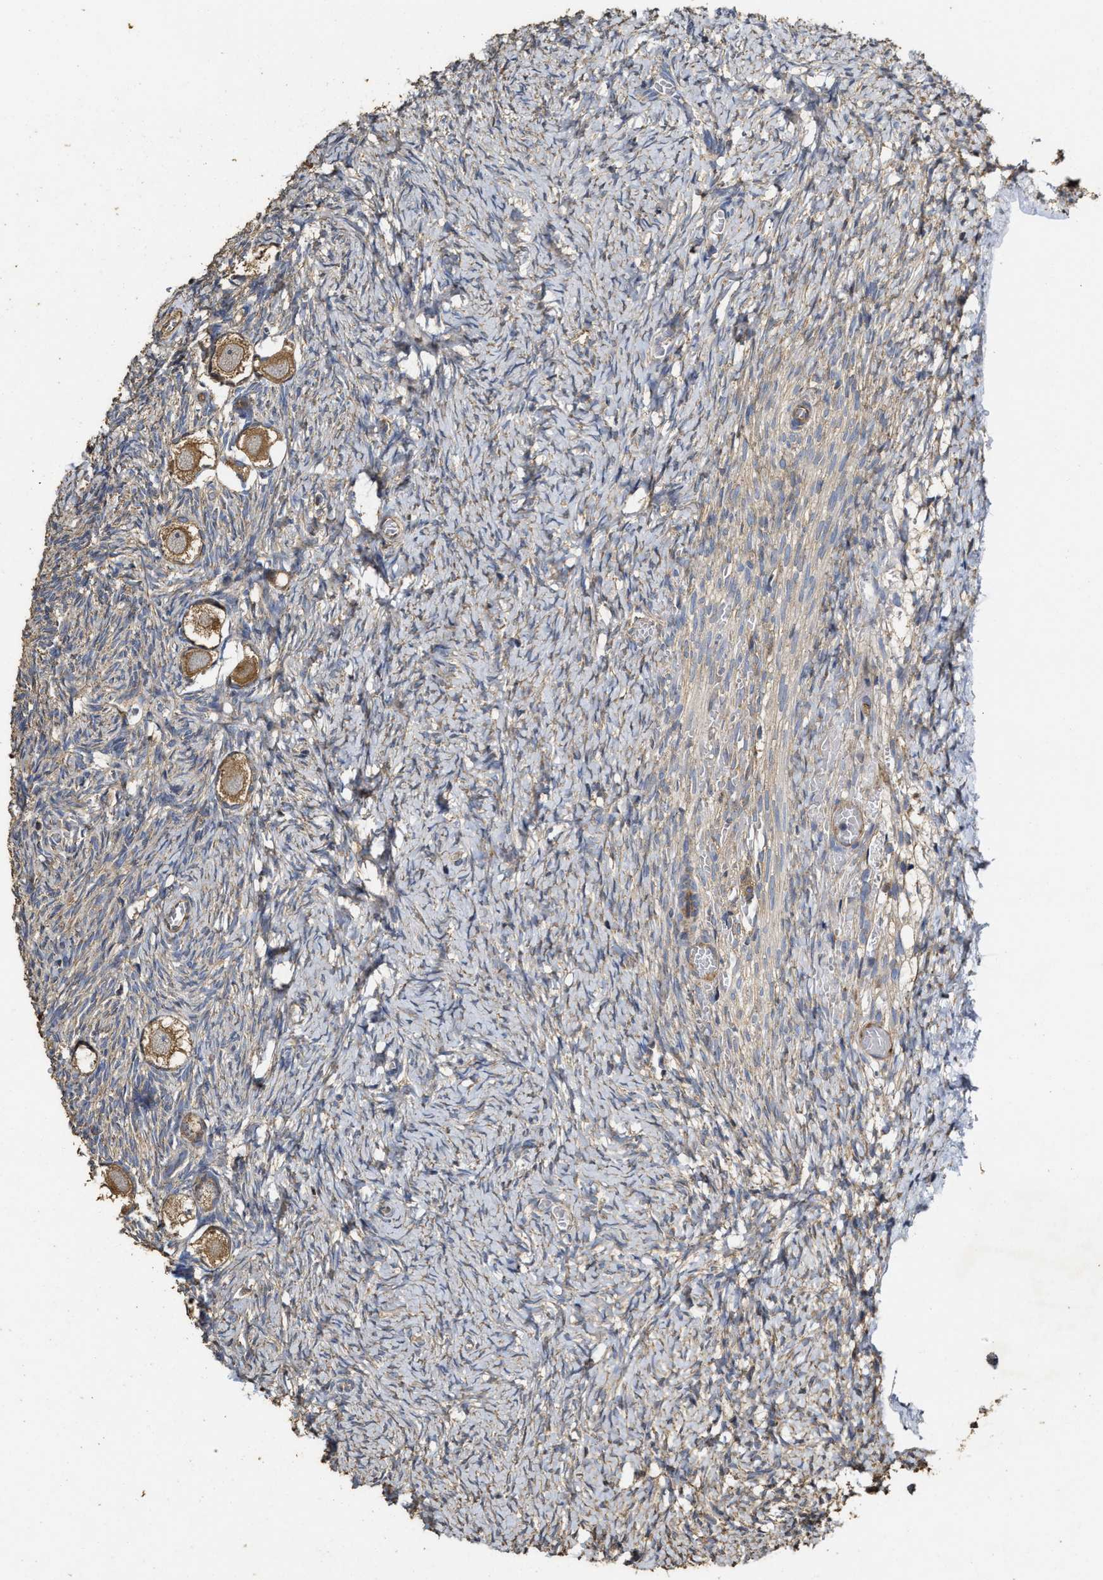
{"staining": {"intensity": "moderate", "quantity": ">75%", "location": "cytoplasmic/membranous"}, "tissue": "ovary", "cell_type": "Follicle cells", "image_type": "normal", "snomed": [{"axis": "morphology", "description": "Normal tissue, NOS"}, {"axis": "topography", "description": "Ovary"}], "caption": "Protein analysis of unremarkable ovary shows moderate cytoplasmic/membranous positivity in about >75% of follicle cells.", "gene": "NAV1", "patient": {"sex": "female", "age": 27}}